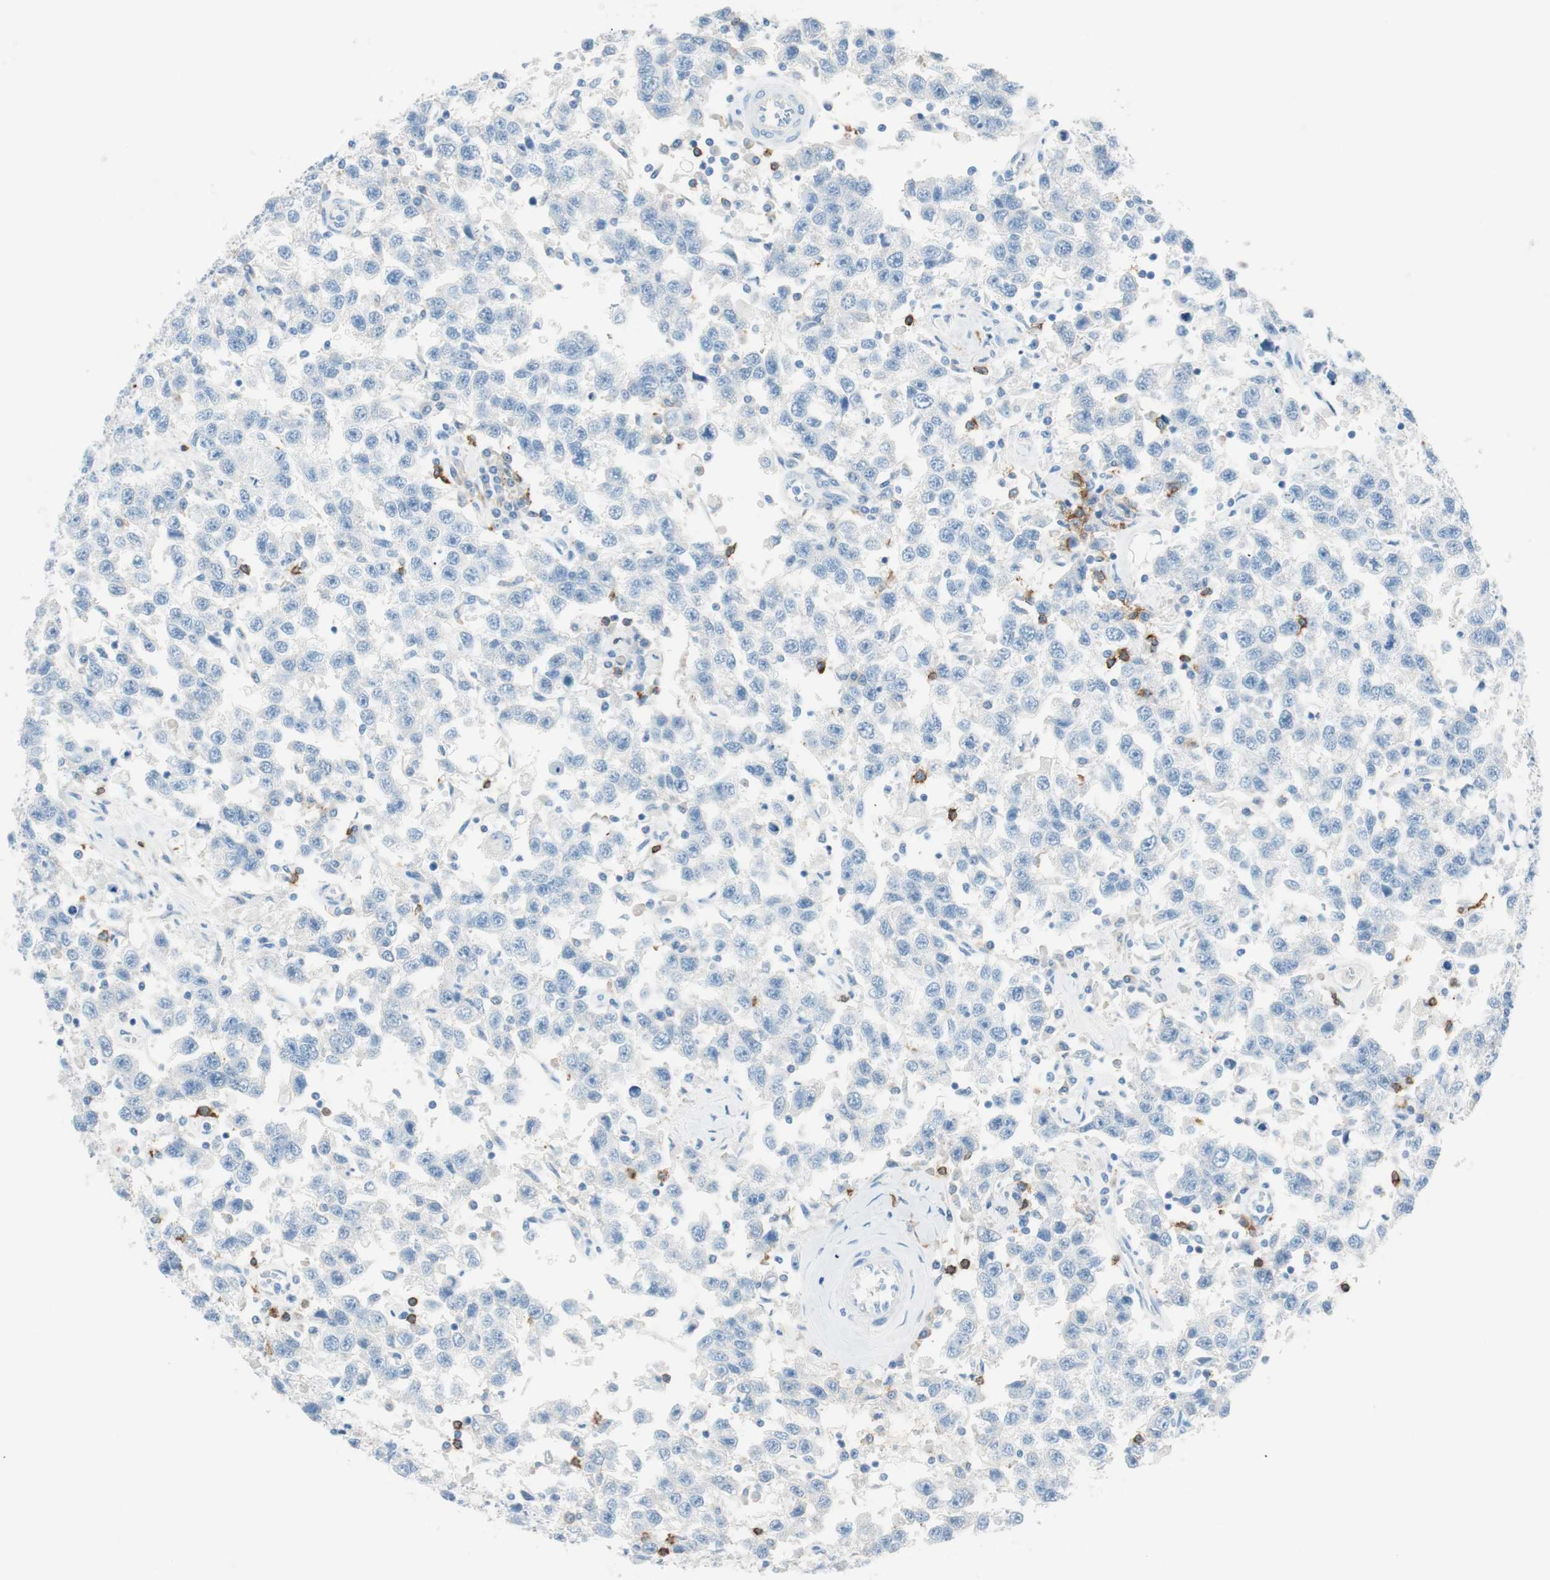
{"staining": {"intensity": "negative", "quantity": "none", "location": "none"}, "tissue": "testis cancer", "cell_type": "Tumor cells", "image_type": "cancer", "snomed": [{"axis": "morphology", "description": "Seminoma, NOS"}, {"axis": "topography", "description": "Testis"}], "caption": "A micrograph of human testis seminoma is negative for staining in tumor cells.", "gene": "TNFRSF13C", "patient": {"sex": "male", "age": 41}}